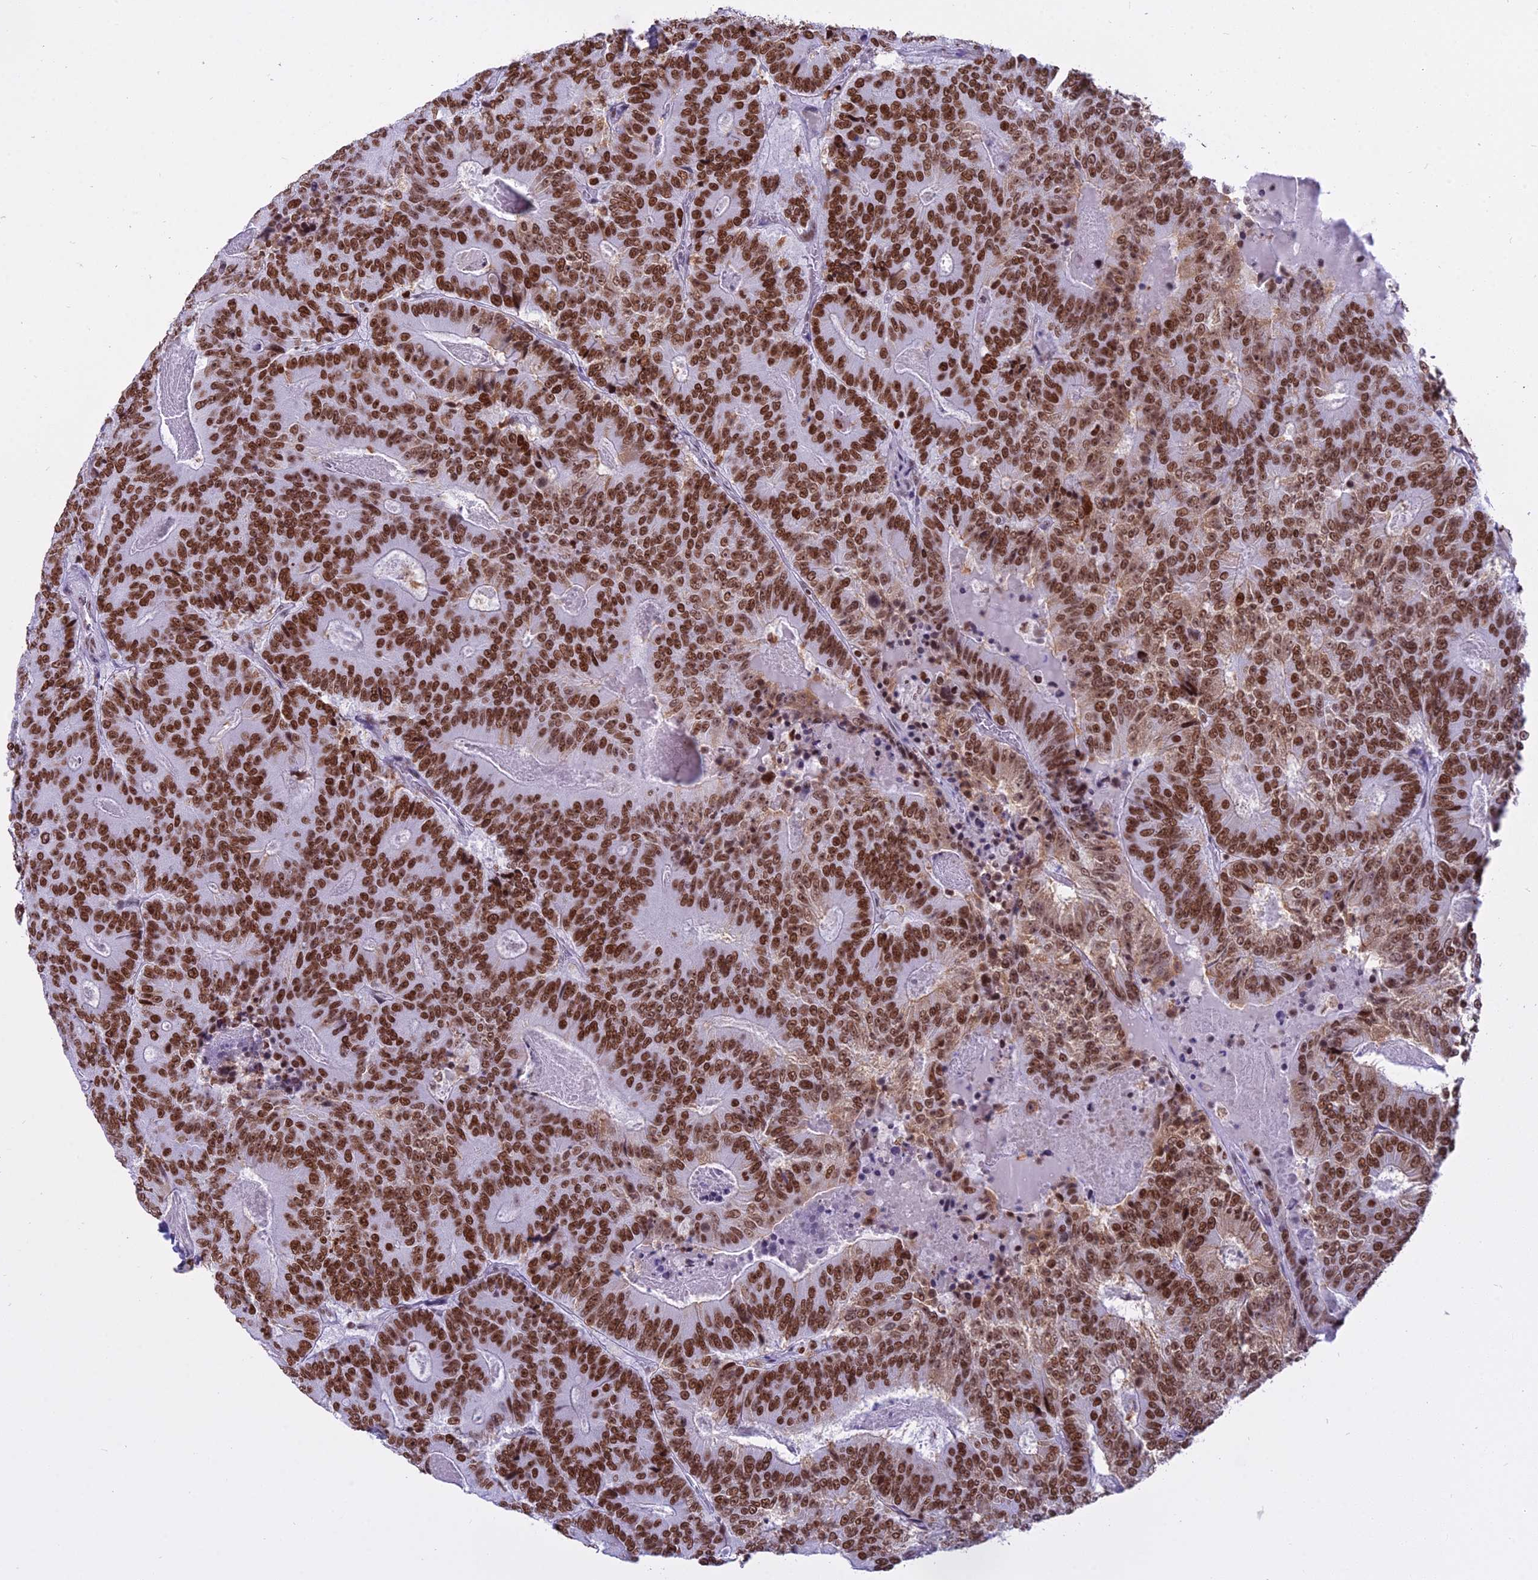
{"staining": {"intensity": "strong", "quantity": ">75%", "location": "nuclear"}, "tissue": "colorectal cancer", "cell_type": "Tumor cells", "image_type": "cancer", "snomed": [{"axis": "morphology", "description": "Adenocarcinoma, NOS"}, {"axis": "topography", "description": "Colon"}], "caption": "The micrograph exhibits staining of colorectal cancer, revealing strong nuclear protein staining (brown color) within tumor cells.", "gene": "PARP1", "patient": {"sex": "male", "age": 83}}